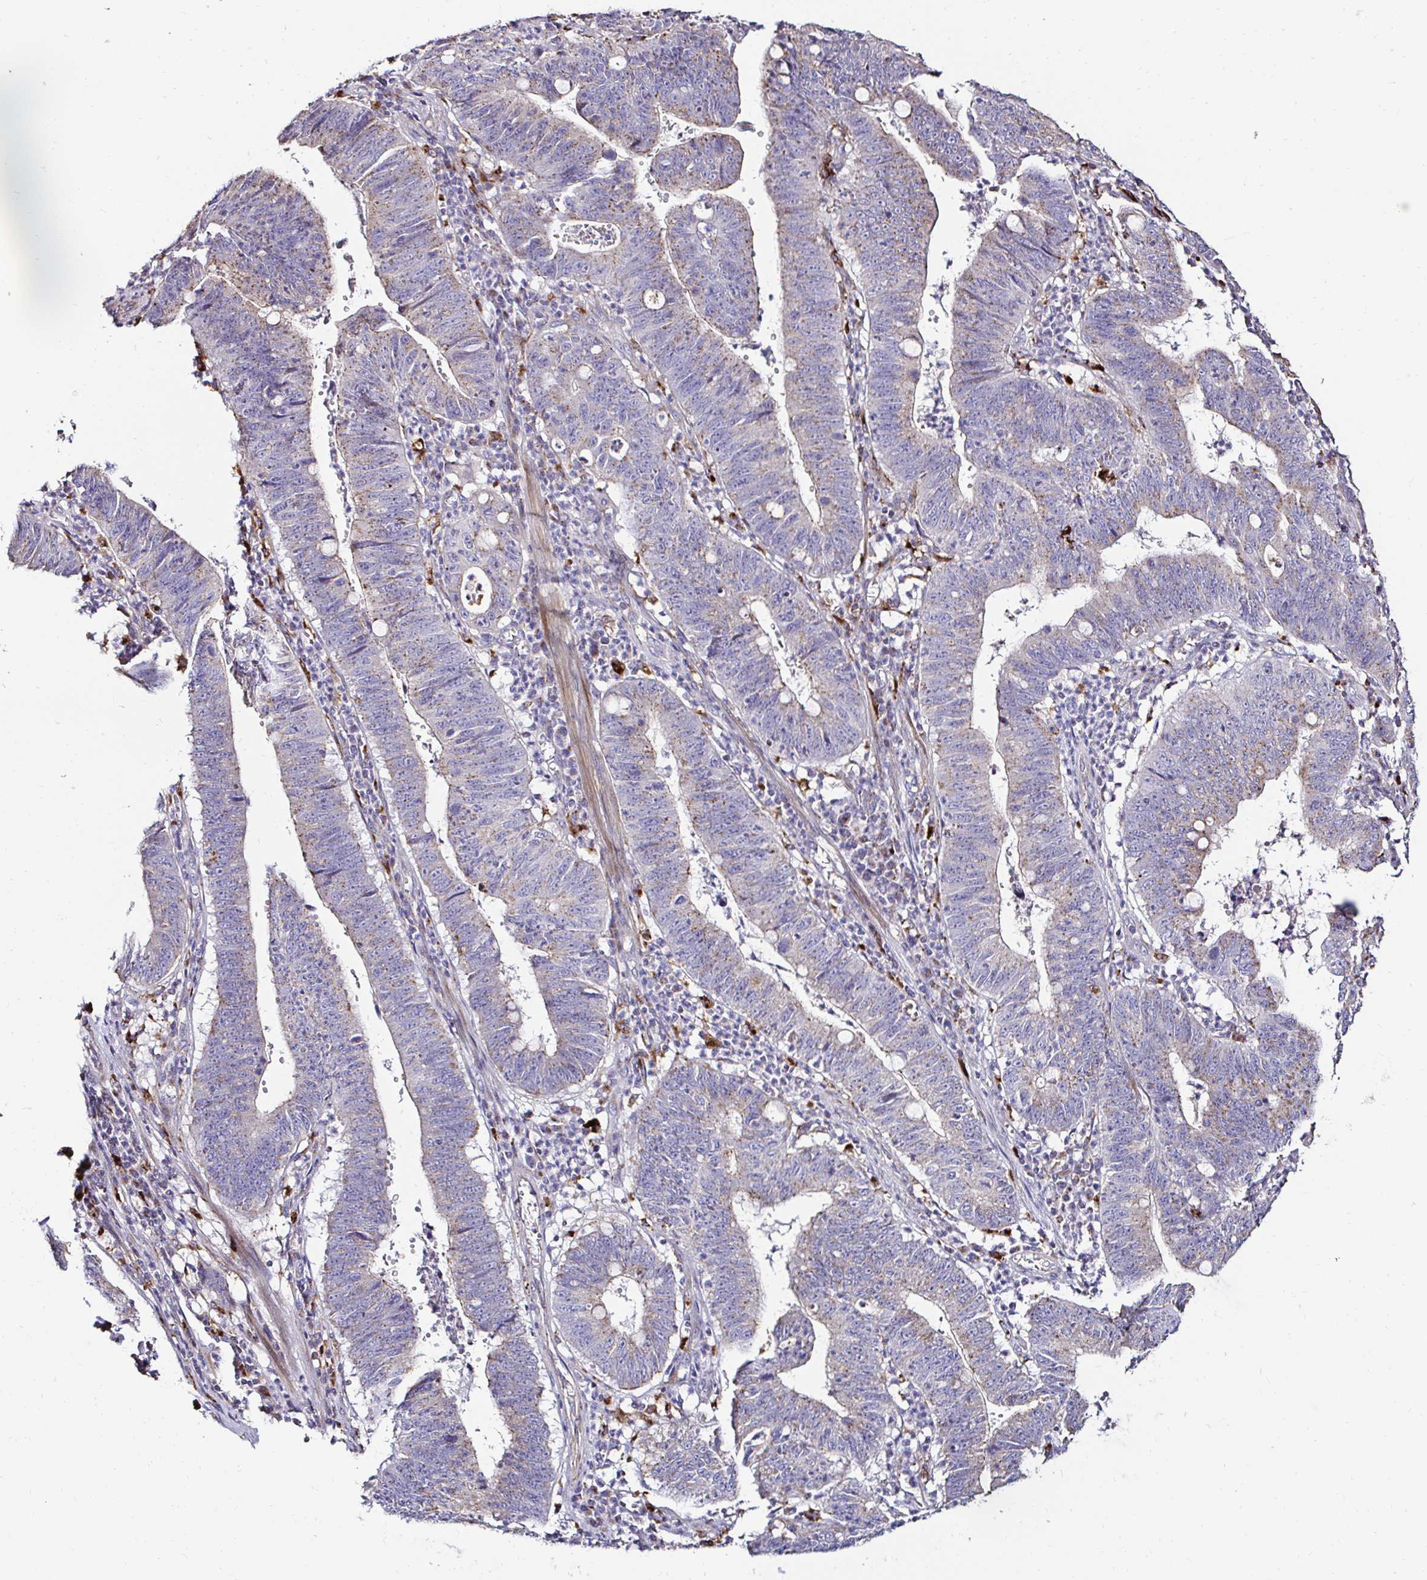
{"staining": {"intensity": "moderate", "quantity": "25%-75%", "location": "cytoplasmic/membranous"}, "tissue": "stomach cancer", "cell_type": "Tumor cells", "image_type": "cancer", "snomed": [{"axis": "morphology", "description": "Adenocarcinoma, NOS"}, {"axis": "topography", "description": "Stomach"}], "caption": "Immunohistochemical staining of stomach adenocarcinoma reveals medium levels of moderate cytoplasmic/membranous protein staining in about 25%-75% of tumor cells.", "gene": "GALNS", "patient": {"sex": "male", "age": 59}}